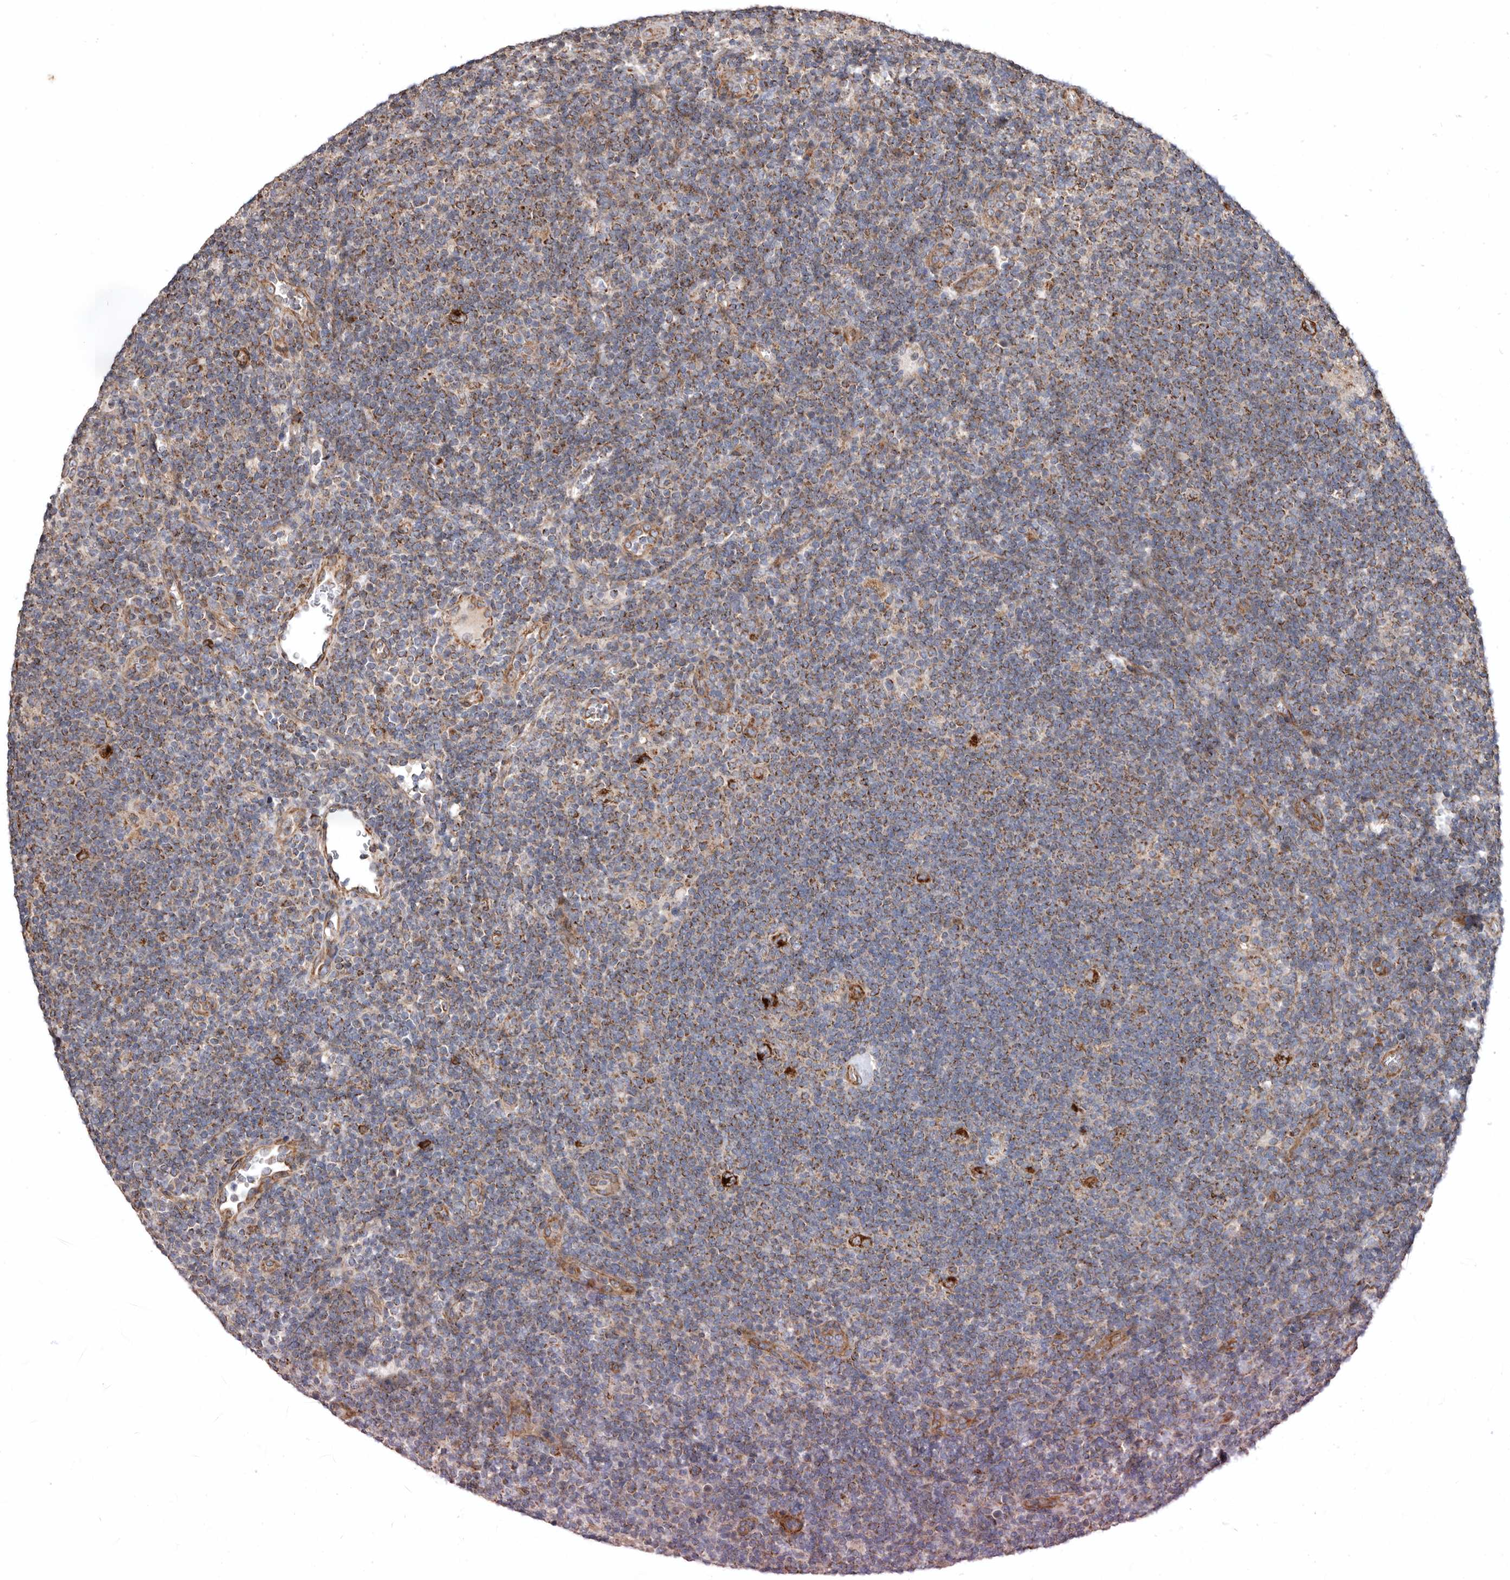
{"staining": {"intensity": "strong", "quantity": ">75%", "location": "cytoplasmic/membranous"}, "tissue": "lymphoma", "cell_type": "Tumor cells", "image_type": "cancer", "snomed": [{"axis": "morphology", "description": "Hodgkin's disease, NOS"}, {"axis": "topography", "description": "Lymph node"}], "caption": "Tumor cells demonstrate high levels of strong cytoplasmic/membranous positivity in about >75% of cells in human Hodgkin's disease. The protein of interest is stained brown, and the nuclei are stained in blue (DAB IHC with brightfield microscopy, high magnification).", "gene": "PROKR1", "patient": {"sex": "female", "age": 57}}